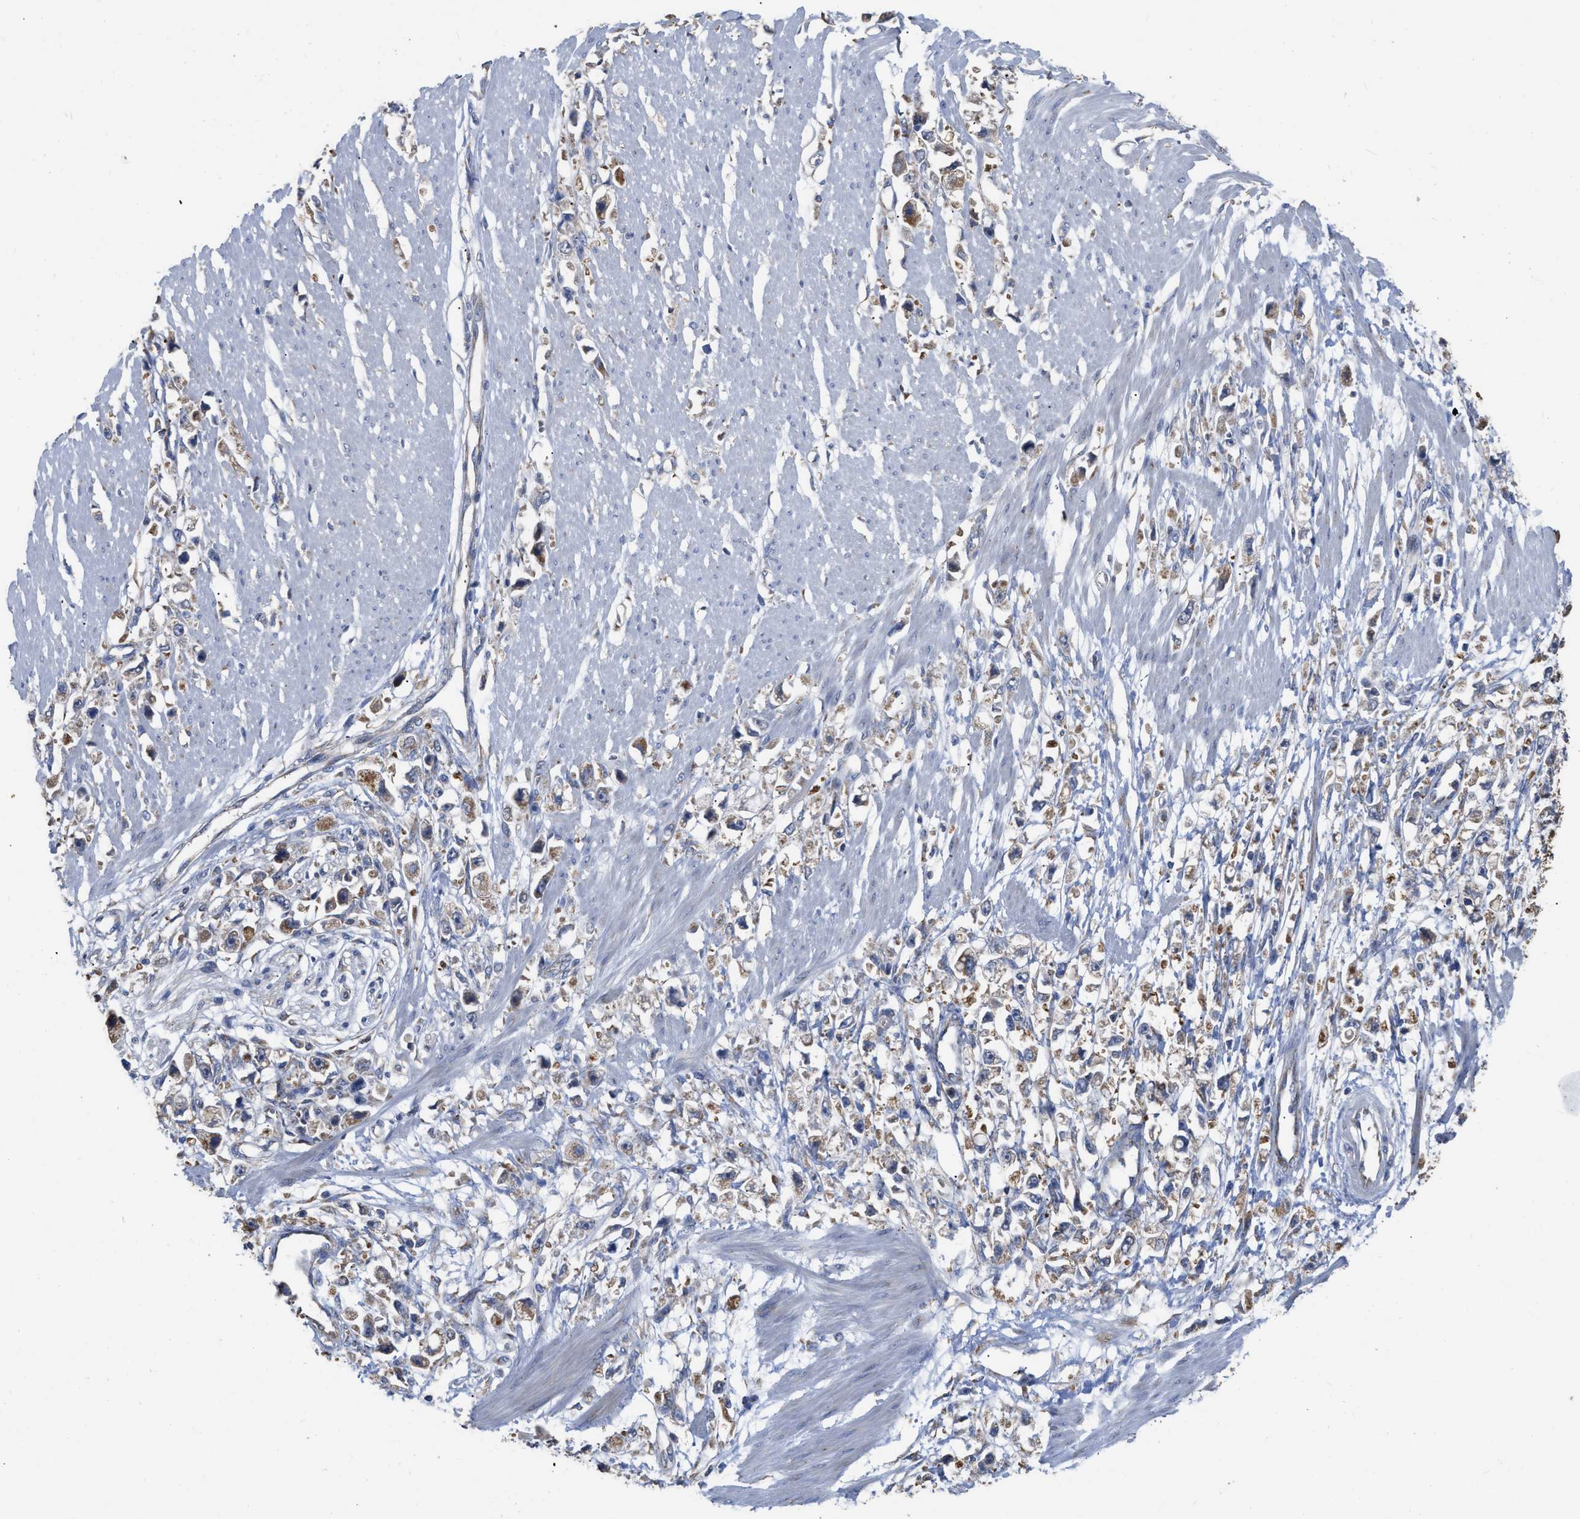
{"staining": {"intensity": "moderate", "quantity": ">75%", "location": "cytoplasmic/membranous"}, "tissue": "stomach cancer", "cell_type": "Tumor cells", "image_type": "cancer", "snomed": [{"axis": "morphology", "description": "Adenocarcinoma, NOS"}, {"axis": "topography", "description": "Stomach"}], "caption": "An image showing moderate cytoplasmic/membranous staining in approximately >75% of tumor cells in stomach cancer (adenocarcinoma), as visualized by brown immunohistochemical staining.", "gene": "AK2", "patient": {"sex": "female", "age": 59}}